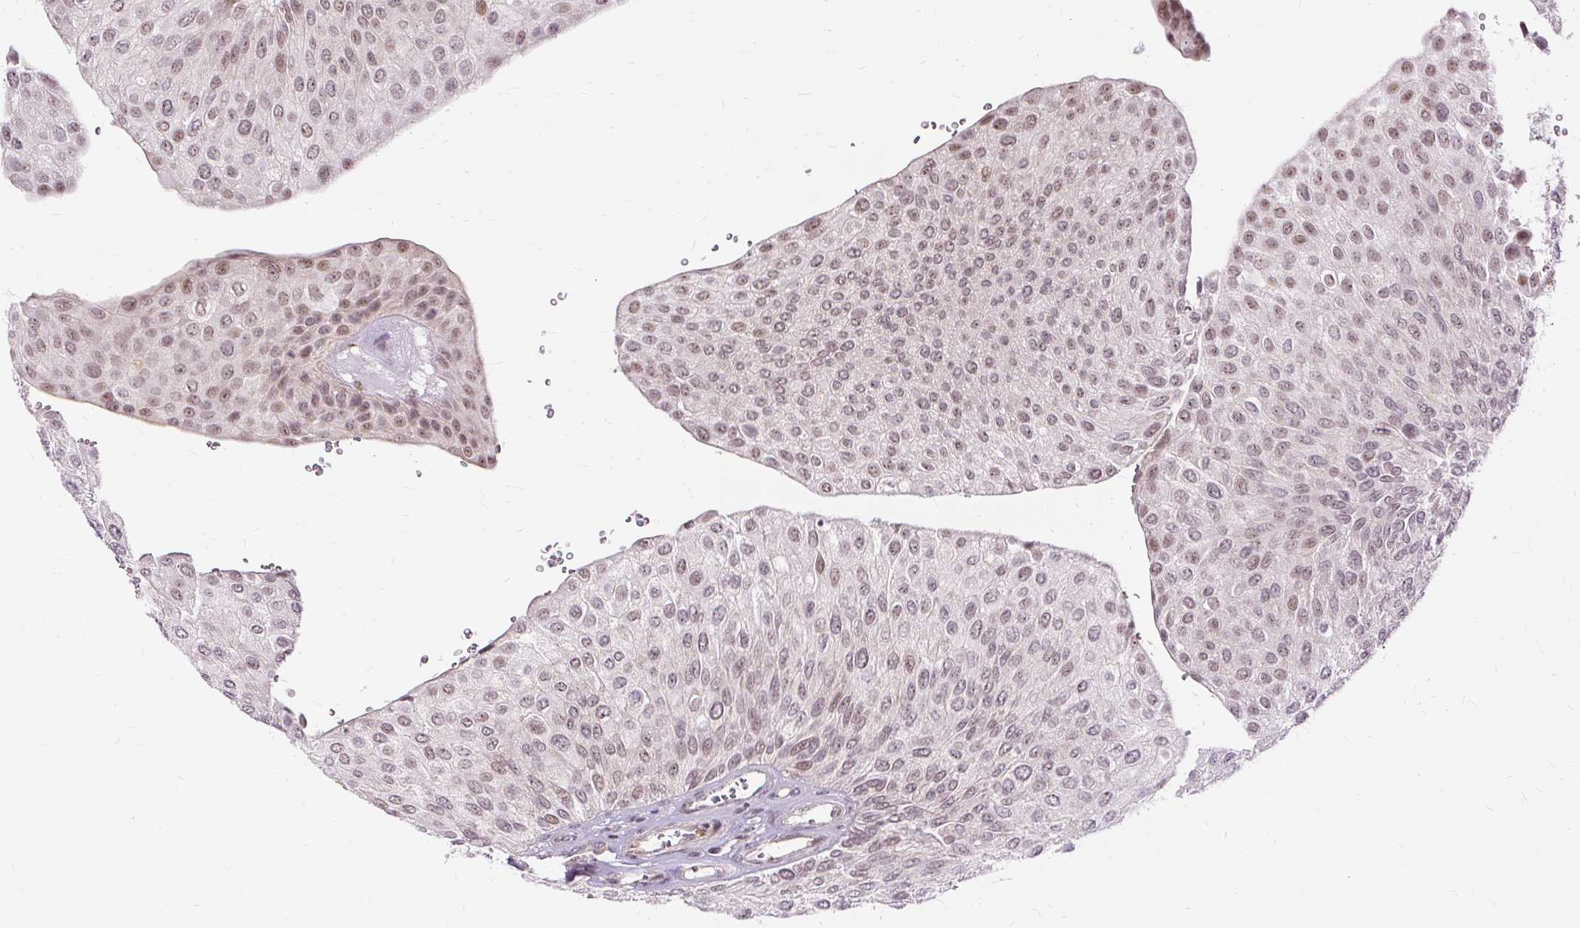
{"staining": {"intensity": "moderate", "quantity": ">75%", "location": "nuclear"}, "tissue": "urothelial cancer", "cell_type": "Tumor cells", "image_type": "cancer", "snomed": [{"axis": "morphology", "description": "Urothelial carcinoma, NOS"}, {"axis": "topography", "description": "Urinary bladder"}], "caption": "A medium amount of moderate nuclear expression is present in approximately >75% of tumor cells in urothelial cancer tissue. (Brightfield microscopy of DAB IHC at high magnification).", "gene": "MMACHC", "patient": {"sex": "male", "age": 67}}